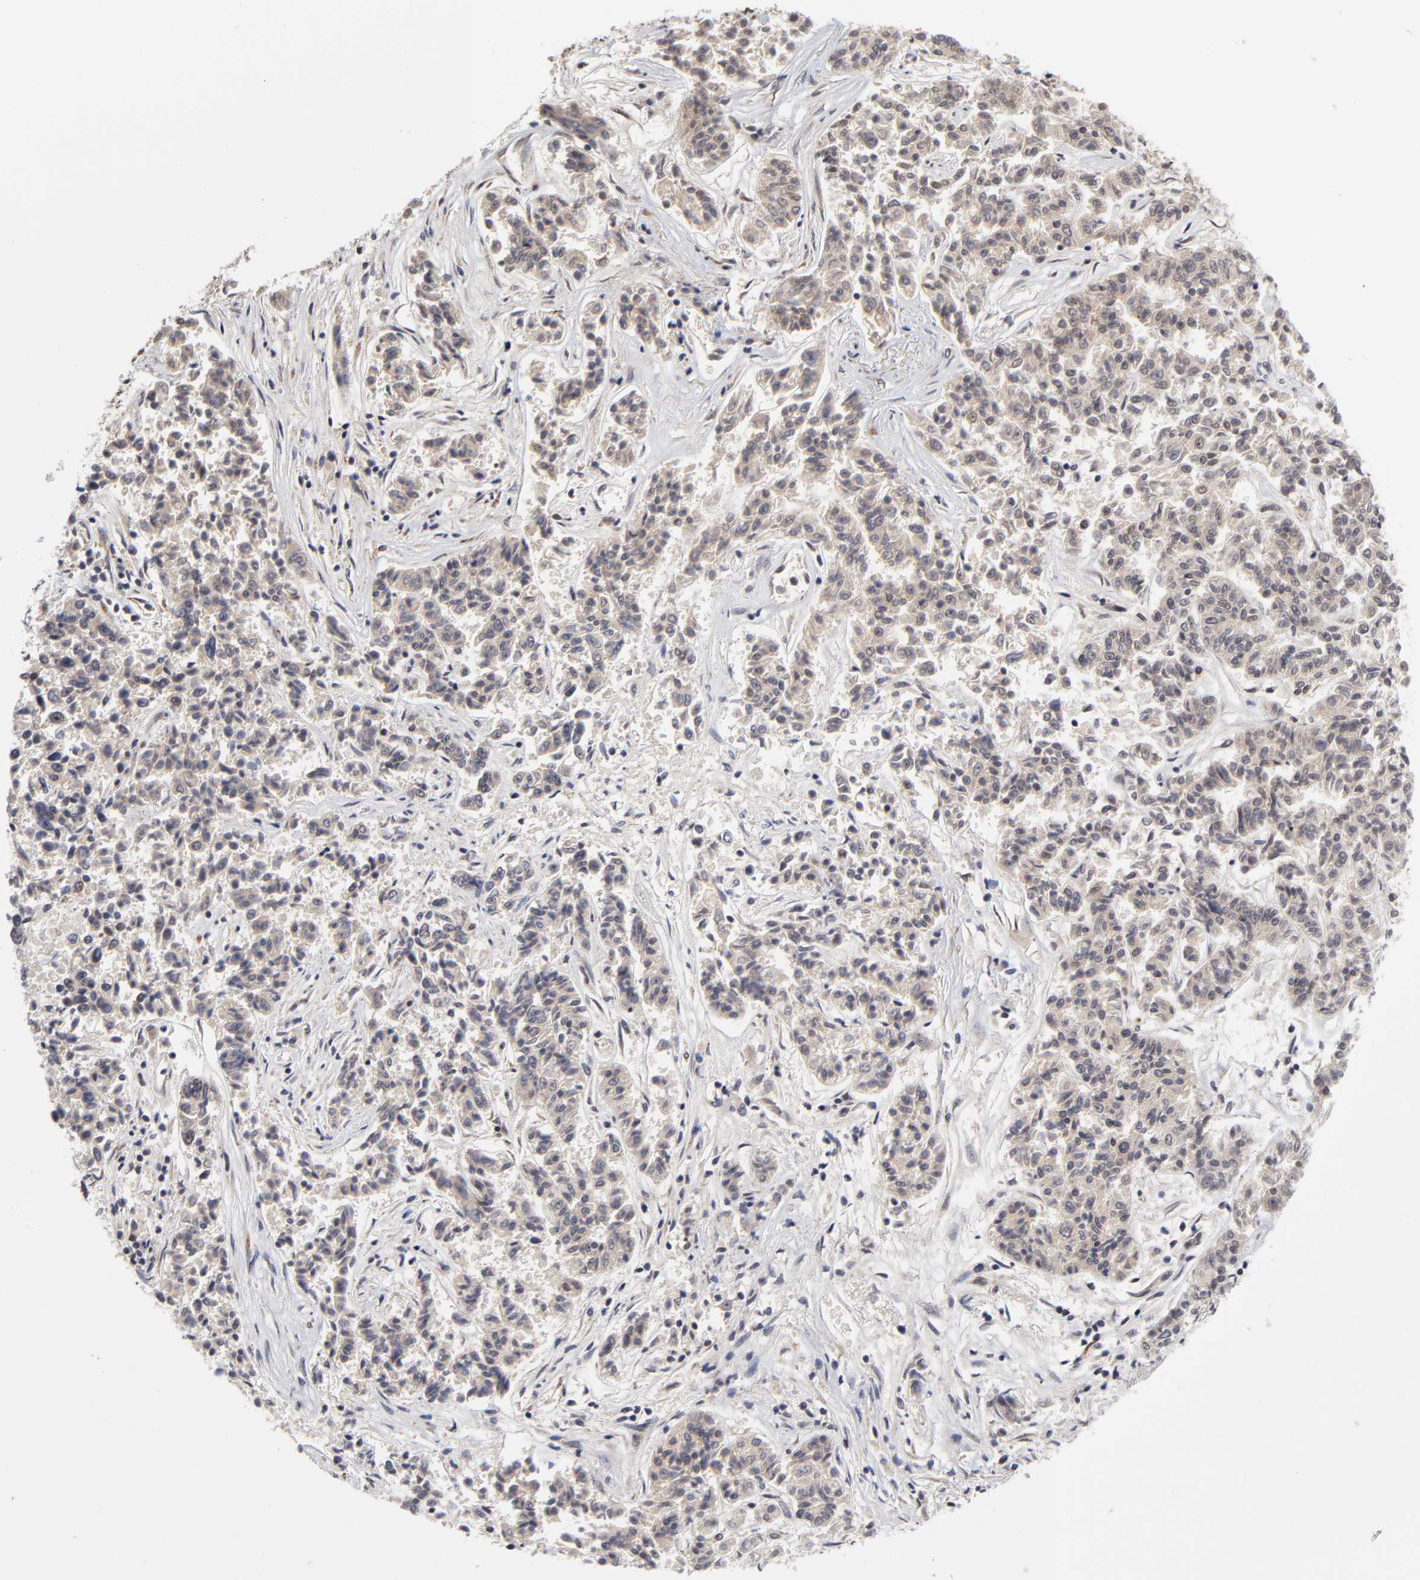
{"staining": {"intensity": "weak", "quantity": ">75%", "location": "cytoplasmic/membranous"}, "tissue": "lung cancer", "cell_type": "Tumor cells", "image_type": "cancer", "snomed": [{"axis": "morphology", "description": "Adenocarcinoma, NOS"}, {"axis": "topography", "description": "Lung"}], "caption": "Human lung cancer stained with a brown dye exhibits weak cytoplasmic/membranous positive staining in about >75% of tumor cells.", "gene": "ZNF419", "patient": {"sex": "male", "age": 84}}